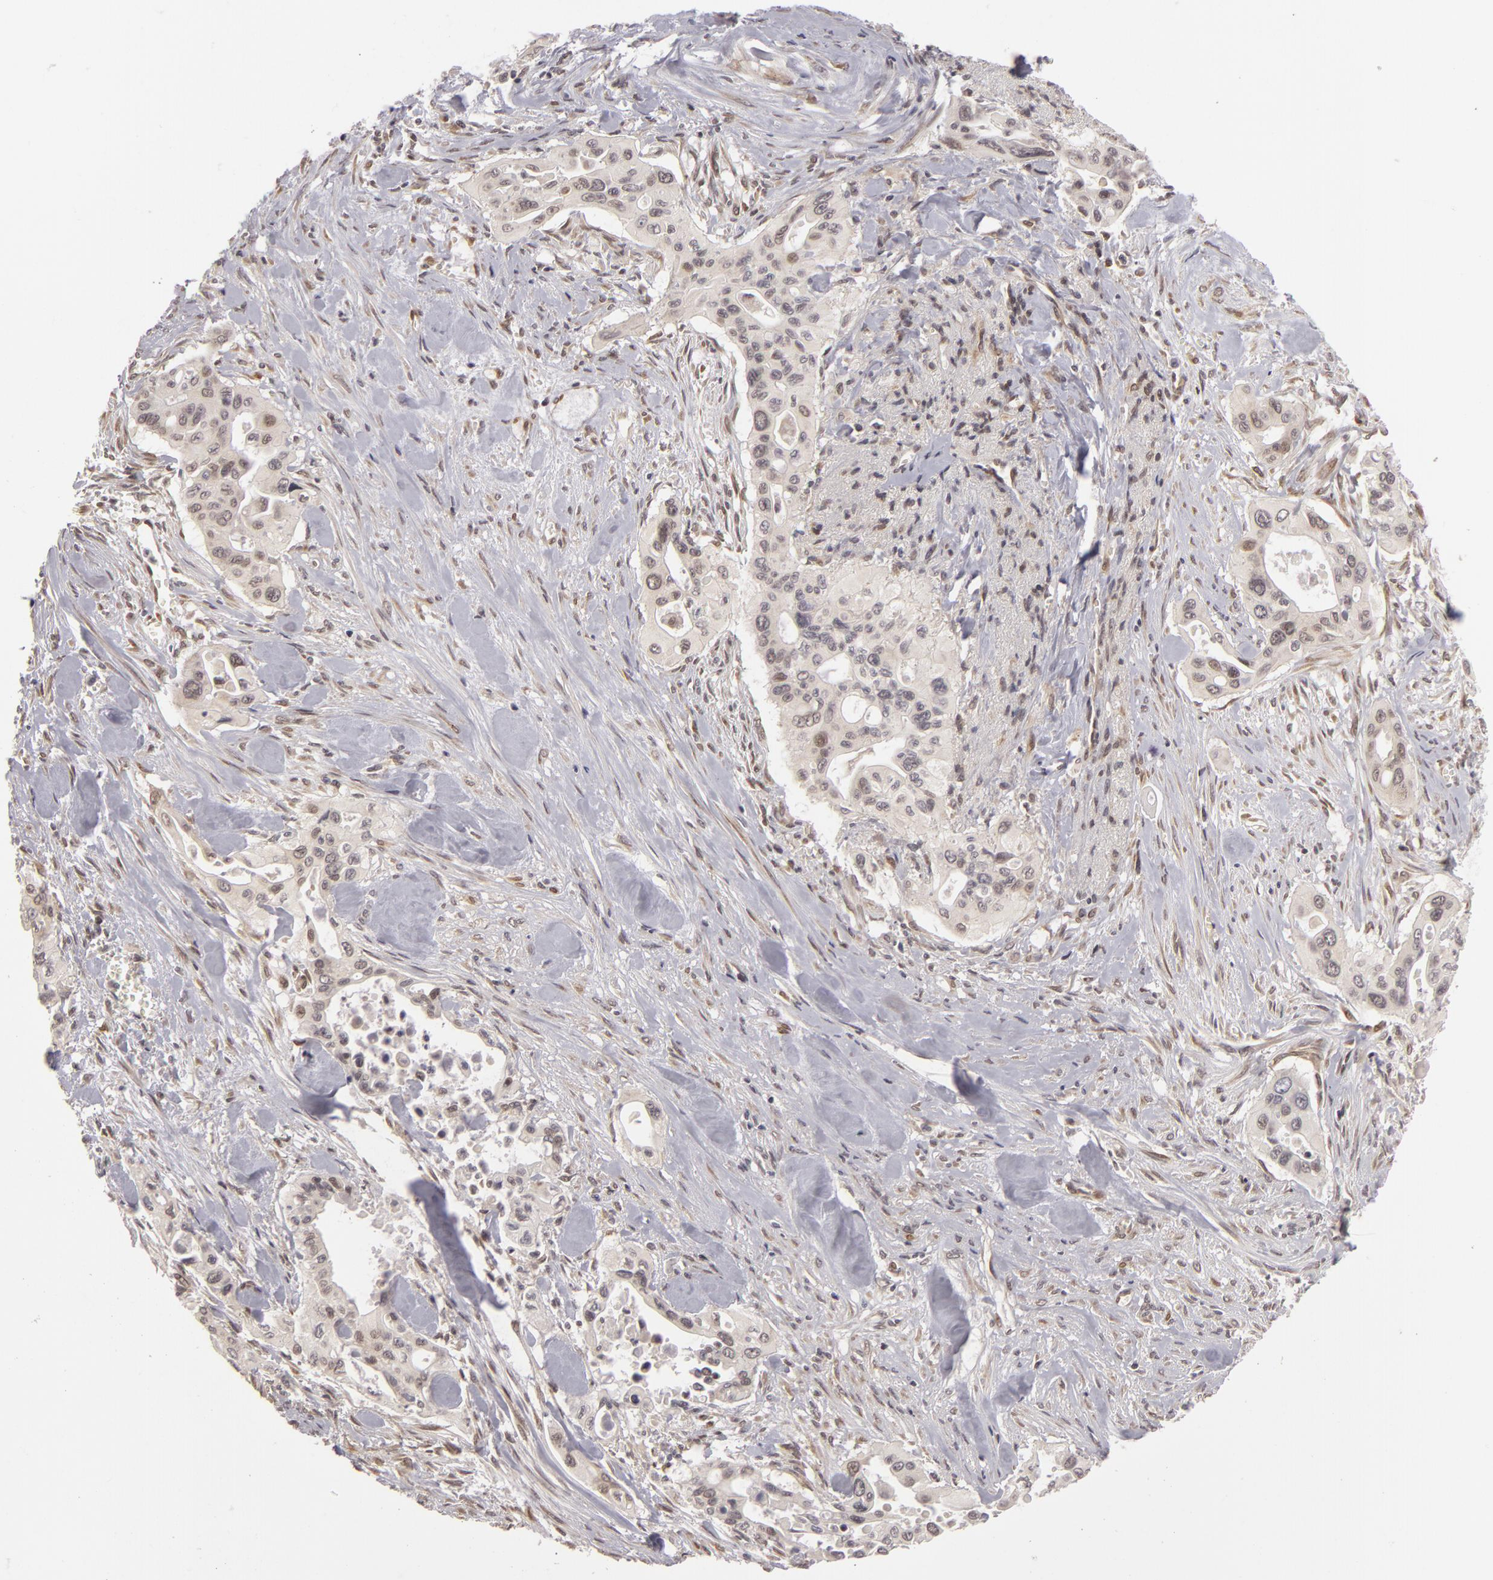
{"staining": {"intensity": "weak", "quantity": "<25%", "location": "cytoplasmic/membranous,nuclear"}, "tissue": "pancreatic cancer", "cell_type": "Tumor cells", "image_type": "cancer", "snomed": [{"axis": "morphology", "description": "Adenocarcinoma, NOS"}, {"axis": "topography", "description": "Pancreas"}], "caption": "This is an immunohistochemistry (IHC) micrograph of human pancreatic cancer (adenocarcinoma). There is no expression in tumor cells.", "gene": "ZNF133", "patient": {"sex": "male", "age": 77}}